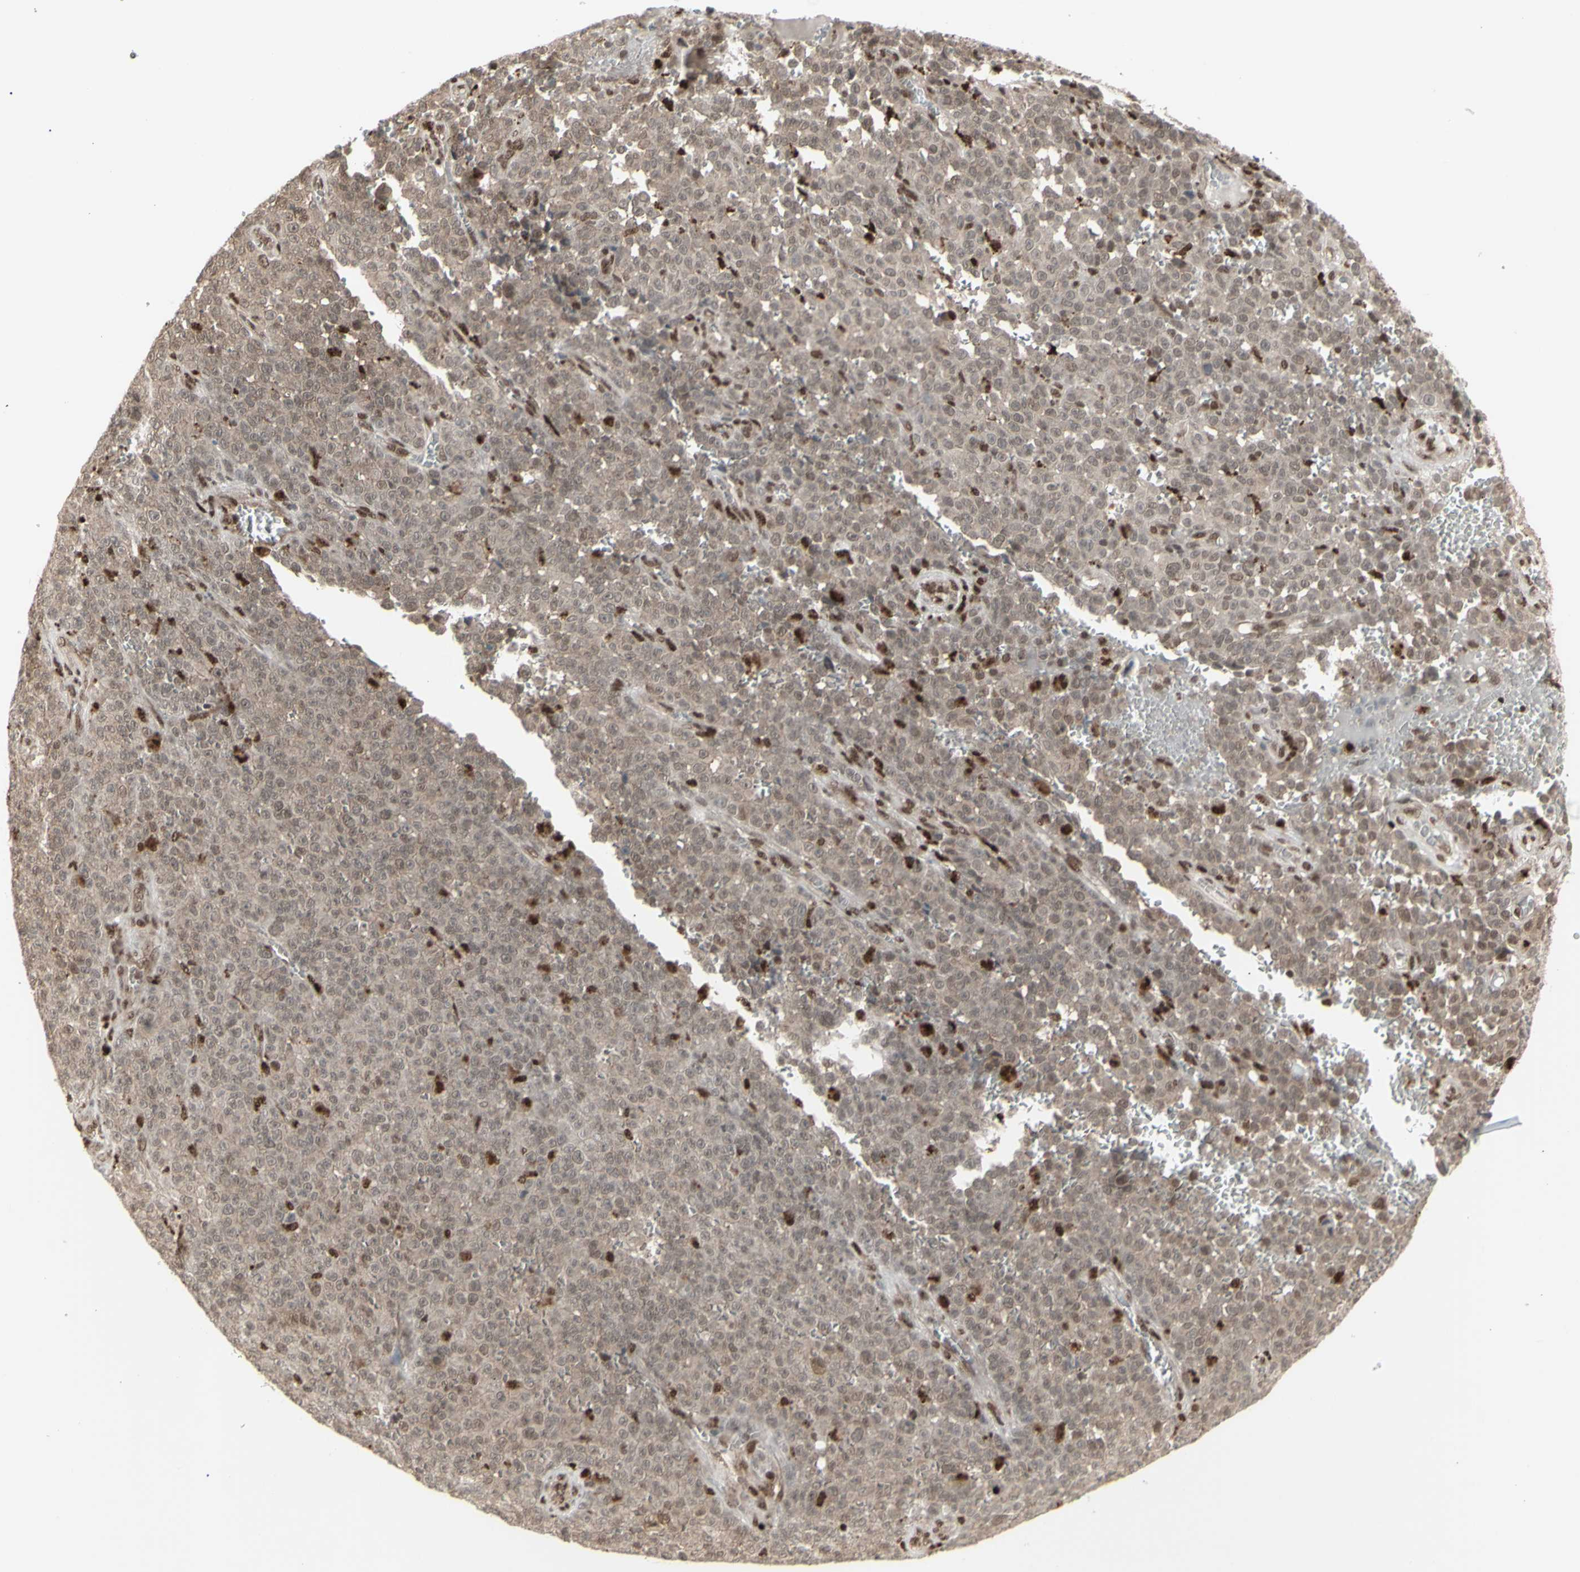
{"staining": {"intensity": "moderate", "quantity": ">75%", "location": "cytoplasmic/membranous,nuclear"}, "tissue": "melanoma", "cell_type": "Tumor cells", "image_type": "cancer", "snomed": [{"axis": "morphology", "description": "Malignant melanoma, NOS"}, {"axis": "topography", "description": "Skin"}], "caption": "The histopathology image reveals staining of malignant melanoma, revealing moderate cytoplasmic/membranous and nuclear protein expression (brown color) within tumor cells.", "gene": "CBX1", "patient": {"sex": "female", "age": 82}}